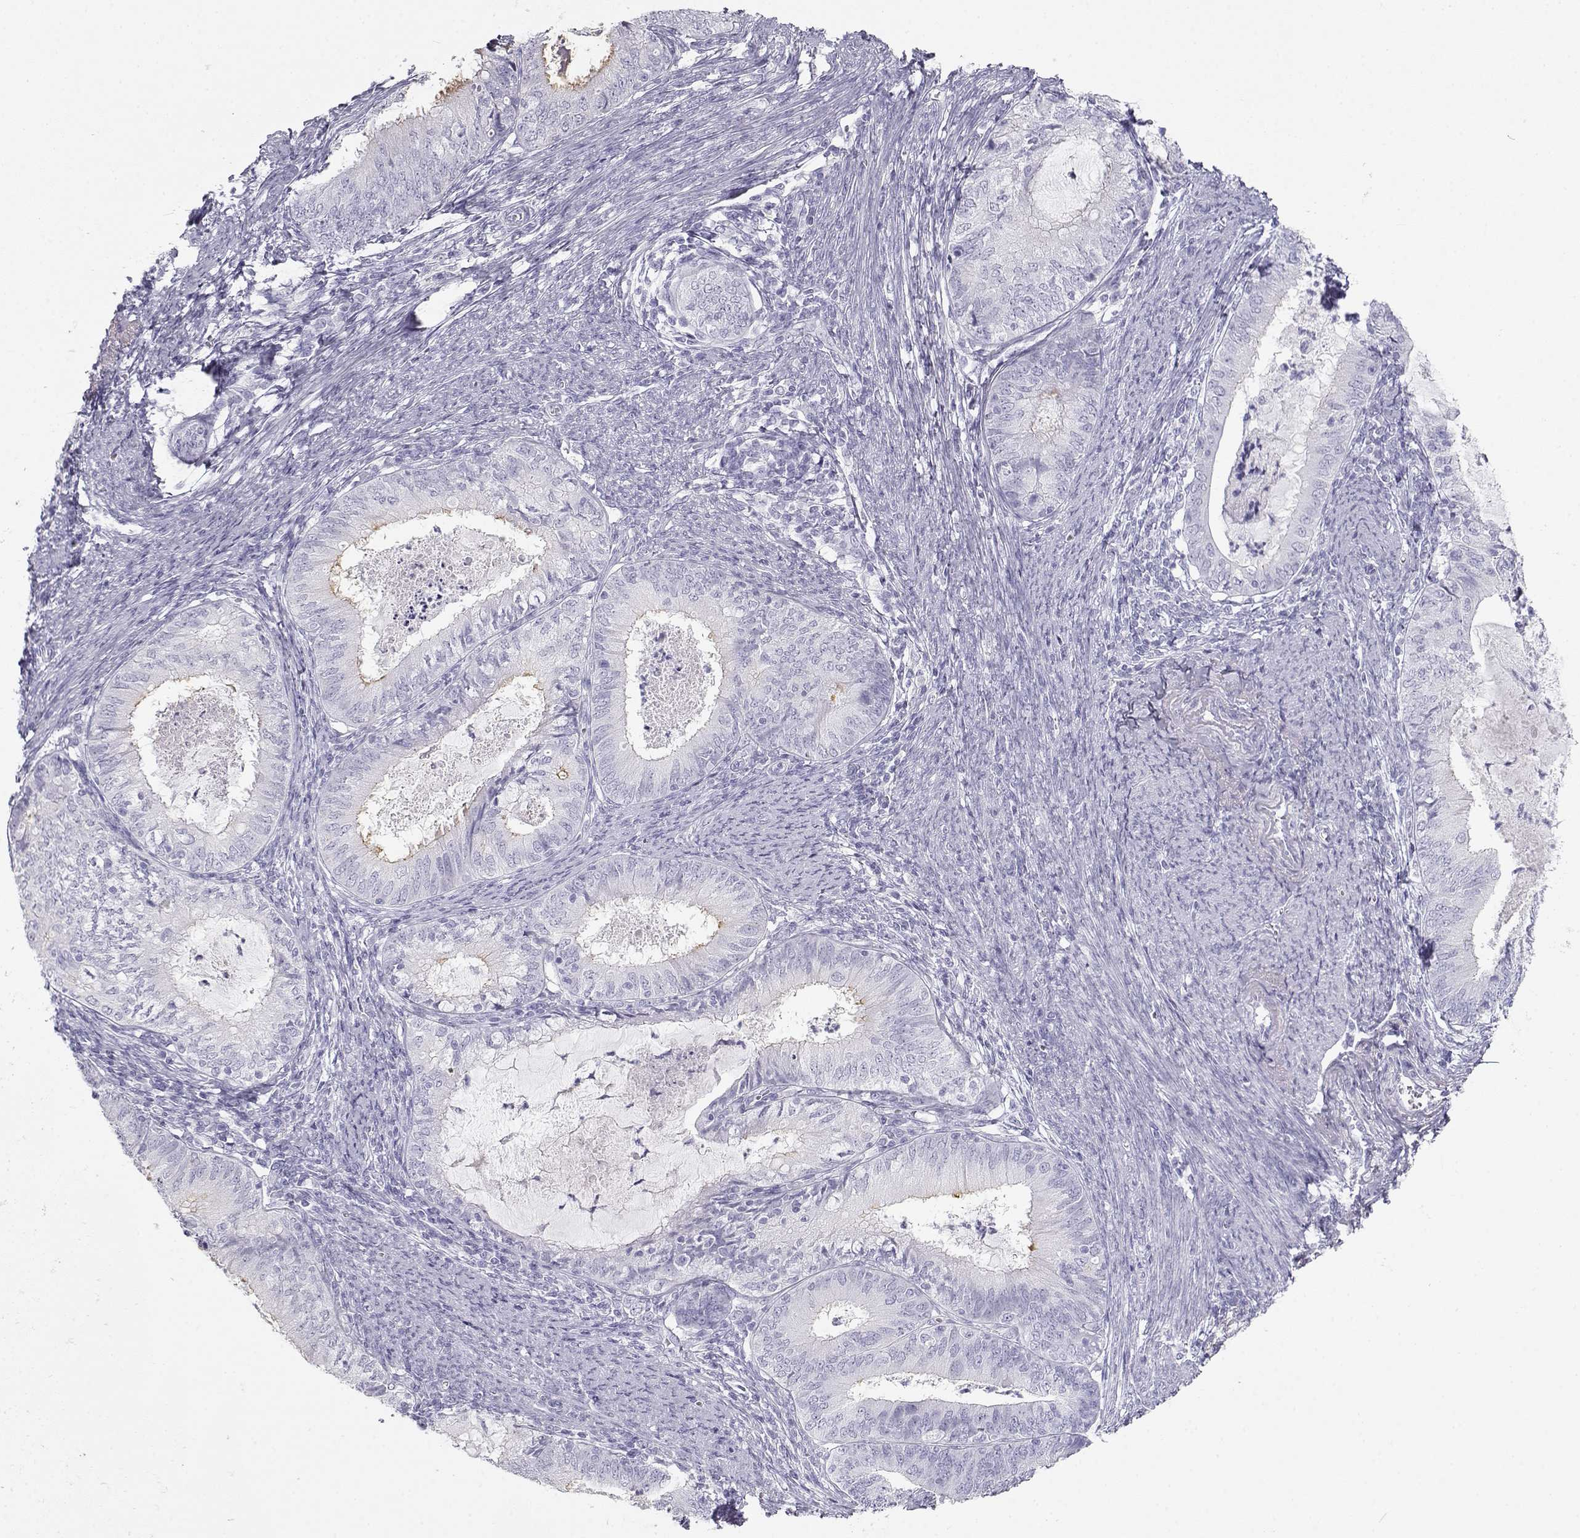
{"staining": {"intensity": "negative", "quantity": "none", "location": "none"}, "tissue": "endometrial cancer", "cell_type": "Tumor cells", "image_type": "cancer", "snomed": [{"axis": "morphology", "description": "Adenocarcinoma, NOS"}, {"axis": "topography", "description": "Endometrium"}], "caption": "Tumor cells show no significant positivity in adenocarcinoma (endometrial). Nuclei are stained in blue.", "gene": "TKTL1", "patient": {"sex": "female", "age": 57}}